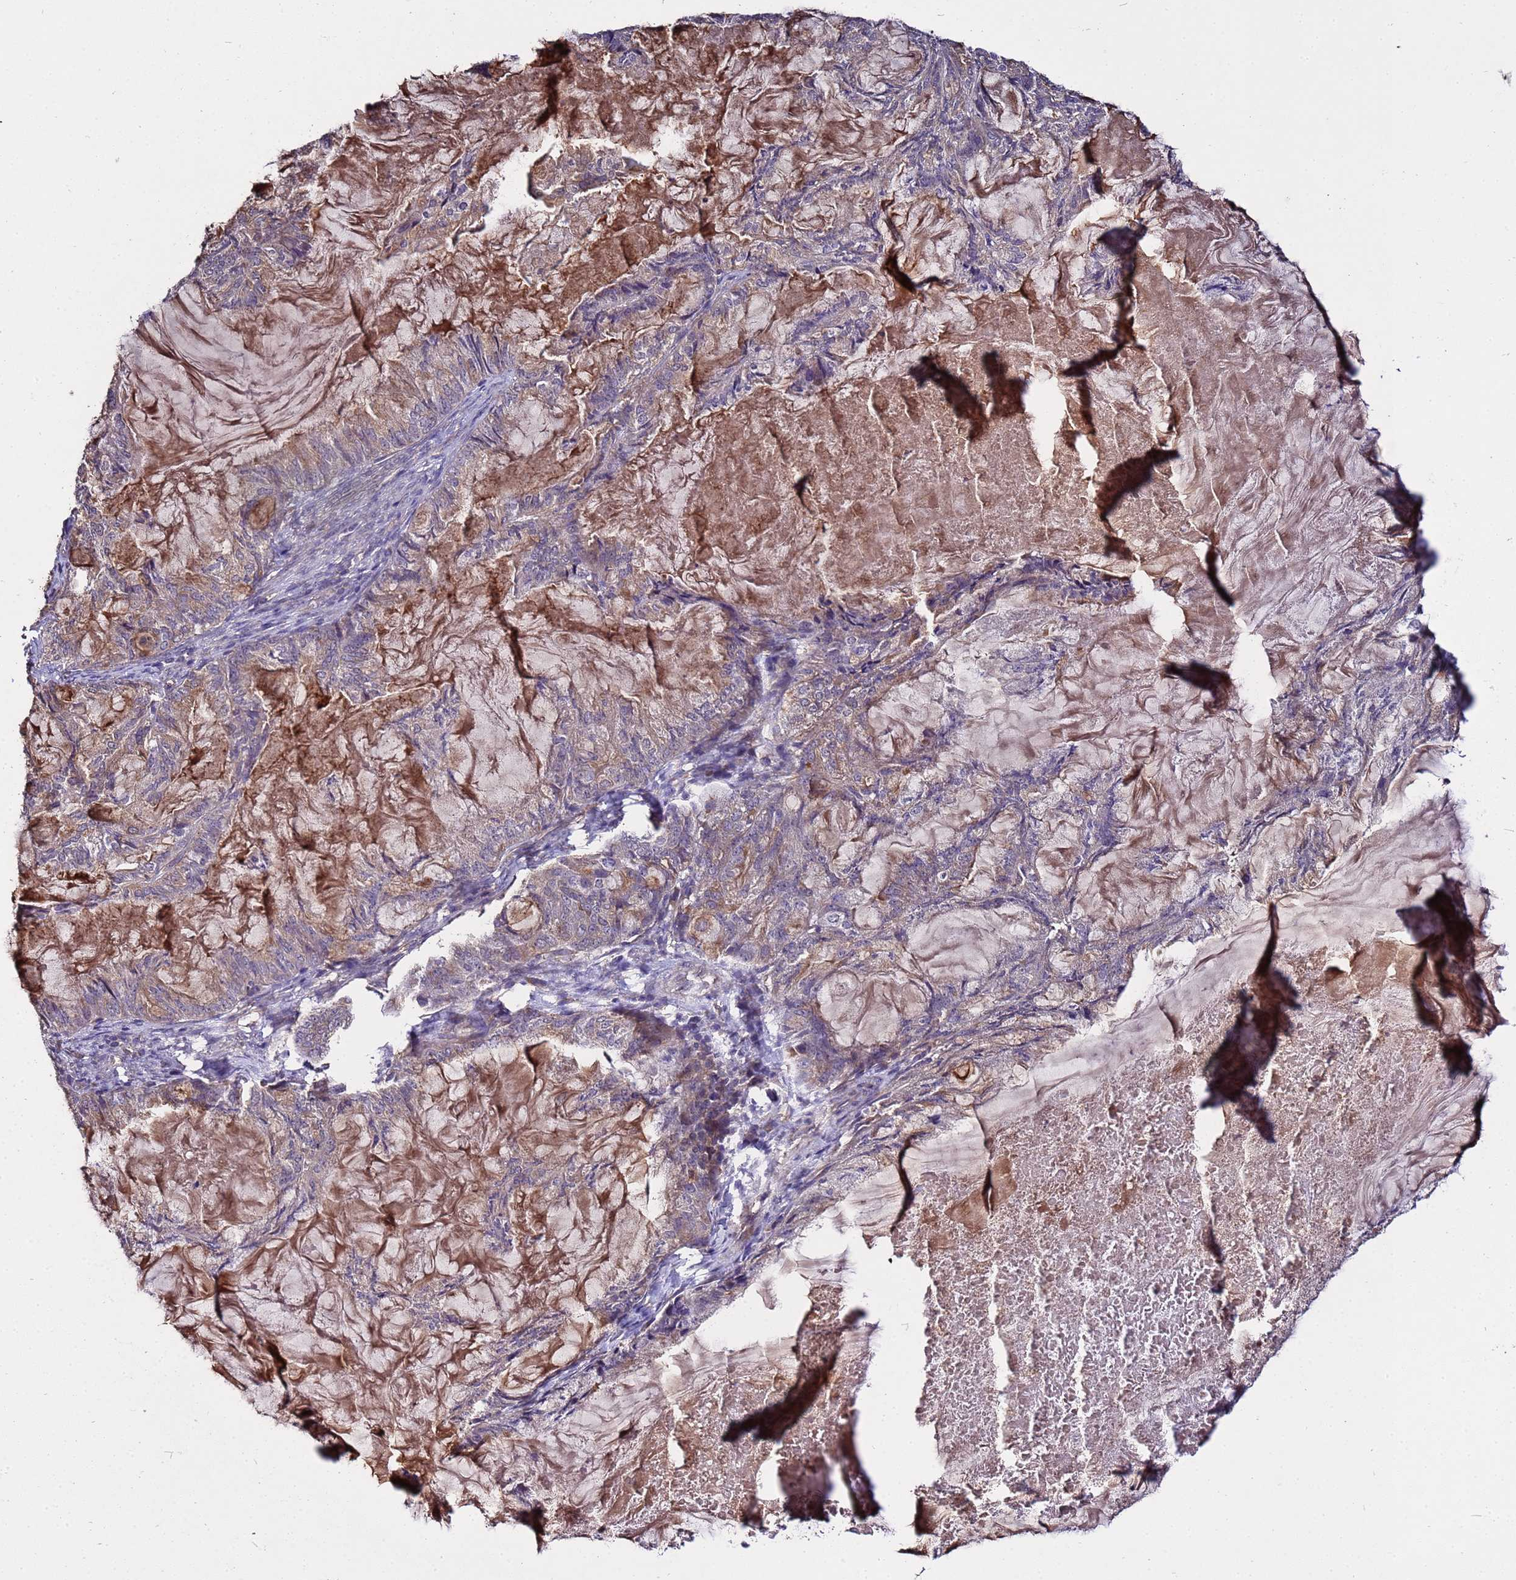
{"staining": {"intensity": "weak", "quantity": "25%-75%", "location": "cytoplasmic/membranous"}, "tissue": "endometrial cancer", "cell_type": "Tumor cells", "image_type": "cancer", "snomed": [{"axis": "morphology", "description": "Adenocarcinoma, NOS"}, {"axis": "topography", "description": "Endometrium"}], "caption": "A low amount of weak cytoplasmic/membranous expression is appreciated in approximately 25%-75% of tumor cells in endometrial adenocarcinoma tissue. (Brightfield microscopy of DAB IHC at high magnification).", "gene": "GSPT2", "patient": {"sex": "female", "age": 86}}